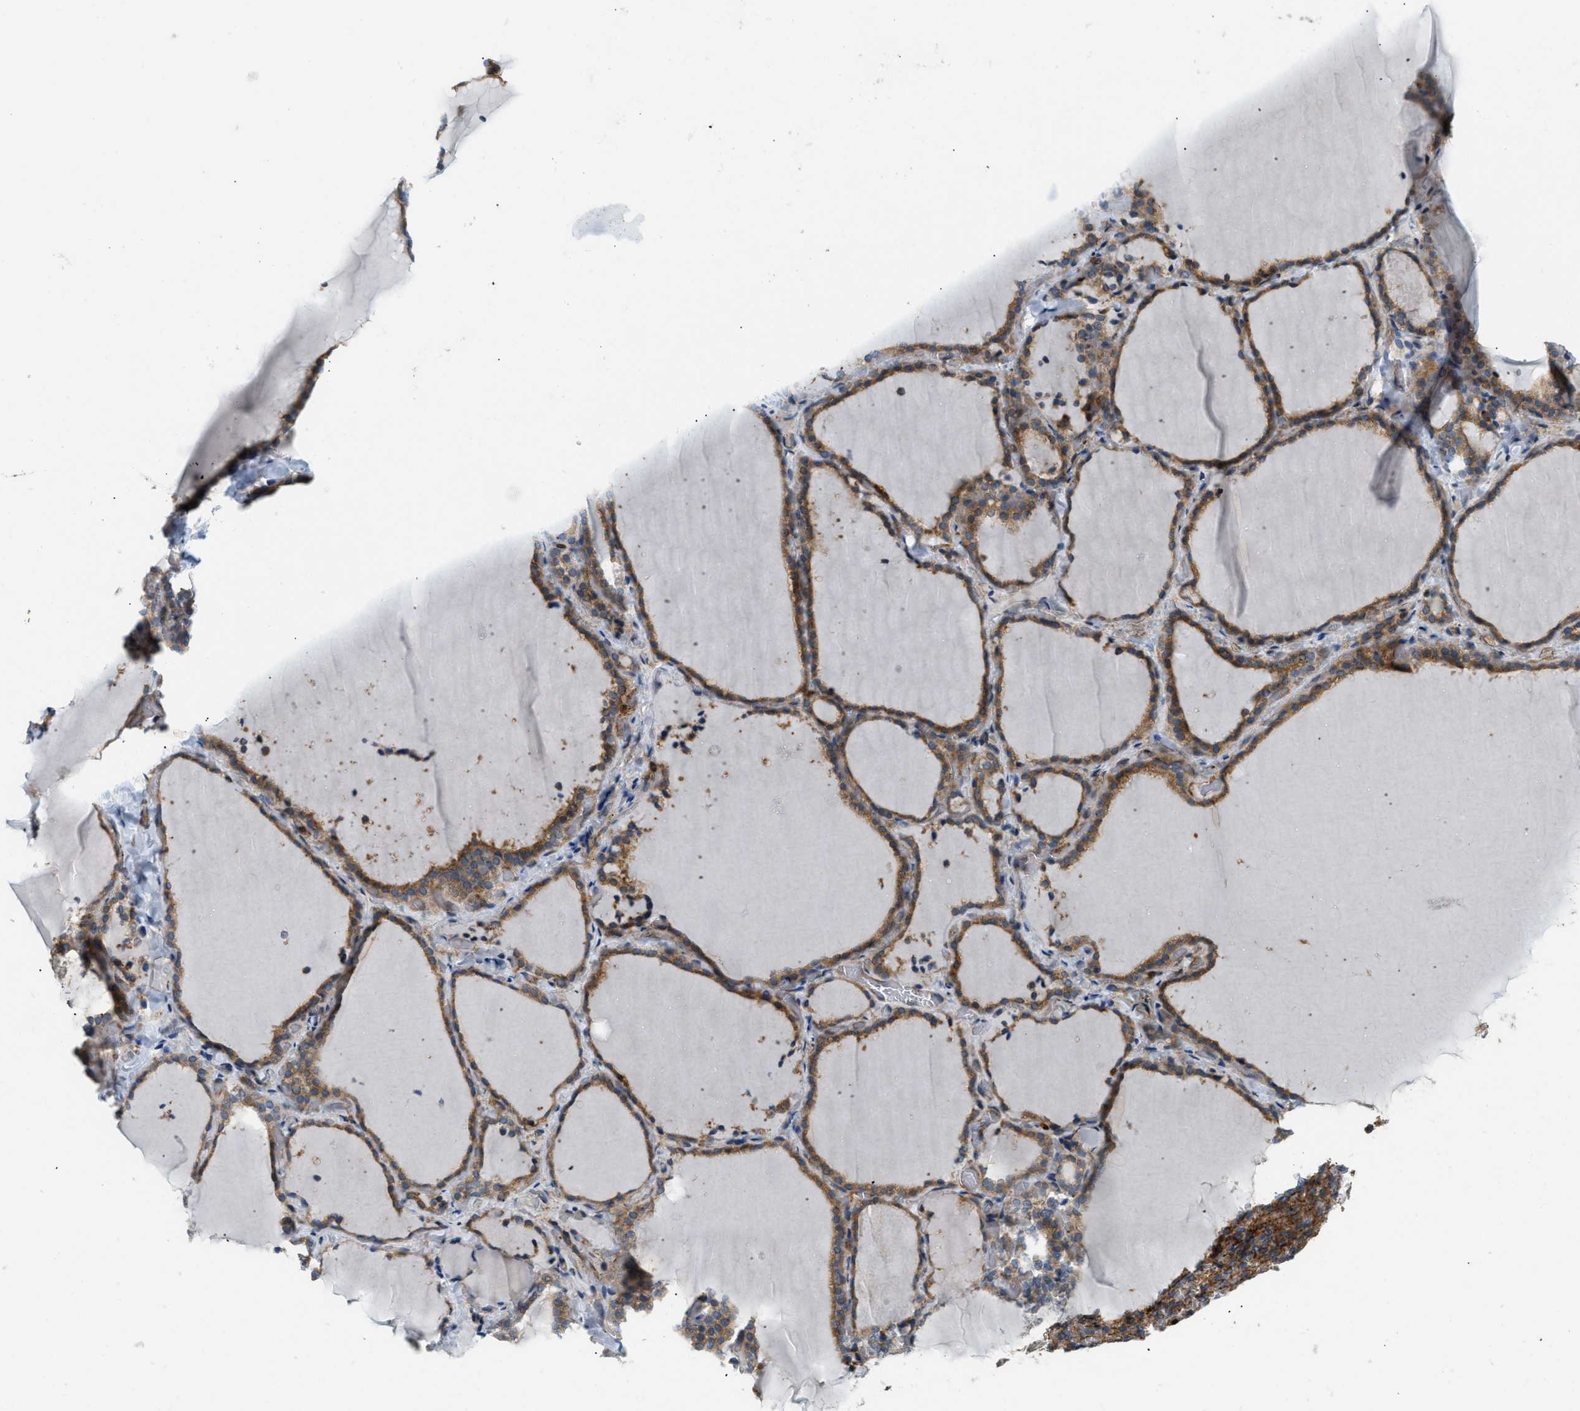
{"staining": {"intensity": "moderate", "quantity": ">75%", "location": "cytoplasmic/membranous"}, "tissue": "thyroid gland", "cell_type": "Glandular cells", "image_type": "normal", "snomed": [{"axis": "morphology", "description": "Normal tissue, NOS"}, {"axis": "topography", "description": "Thyroid gland"}], "caption": "Brown immunohistochemical staining in normal thyroid gland demonstrates moderate cytoplasmic/membranous staining in about >75% of glandular cells. Immunohistochemistry (ihc) stains the protein in brown and the nuclei are stained blue.", "gene": "BTN3A2", "patient": {"sex": "female", "age": 22}}